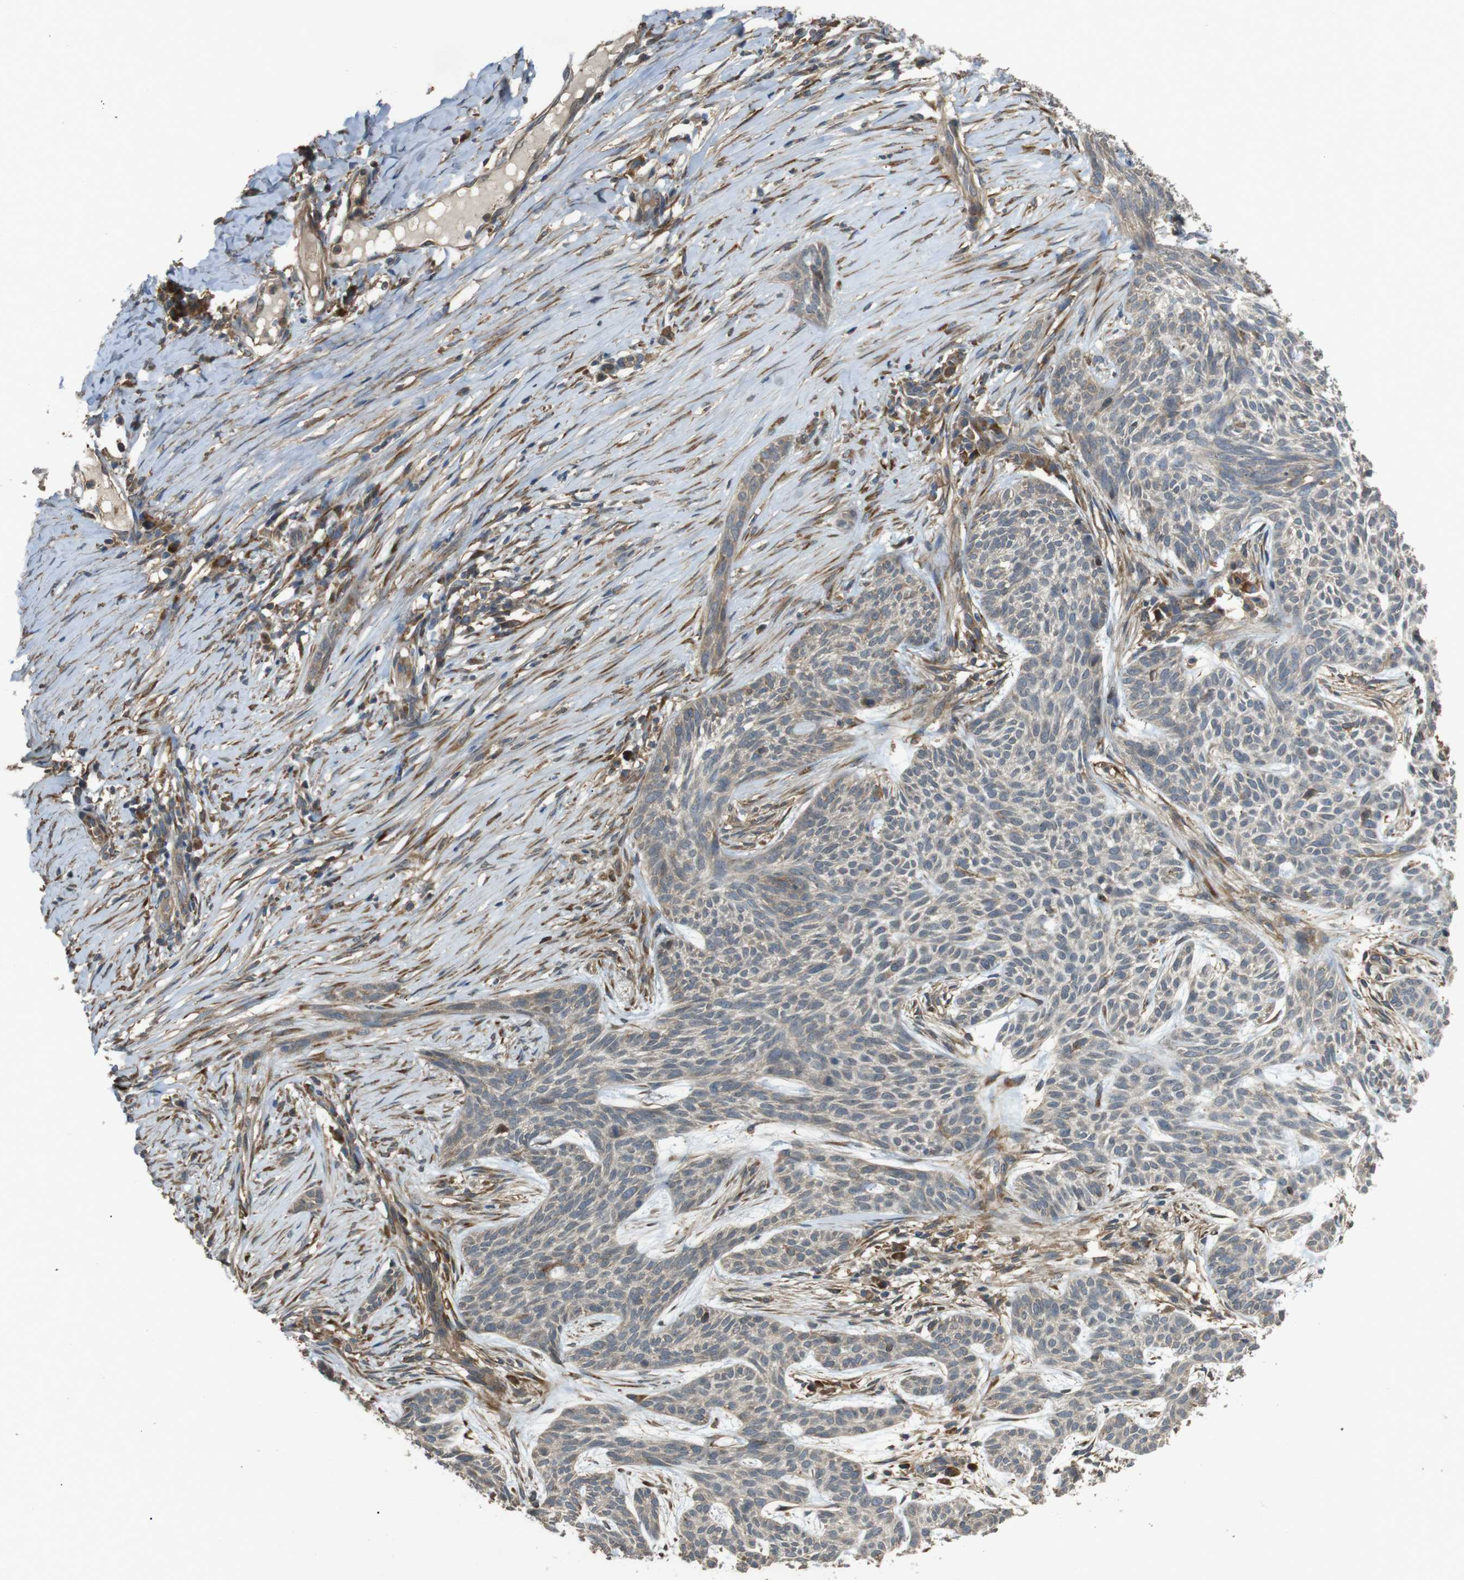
{"staining": {"intensity": "weak", "quantity": "25%-75%", "location": "cytoplasmic/membranous"}, "tissue": "skin cancer", "cell_type": "Tumor cells", "image_type": "cancer", "snomed": [{"axis": "morphology", "description": "Basal cell carcinoma"}, {"axis": "topography", "description": "Skin"}], "caption": "High-power microscopy captured an IHC image of basal cell carcinoma (skin), revealing weak cytoplasmic/membranous staining in approximately 25%-75% of tumor cells.", "gene": "ARHGAP24", "patient": {"sex": "female", "age": 59}}